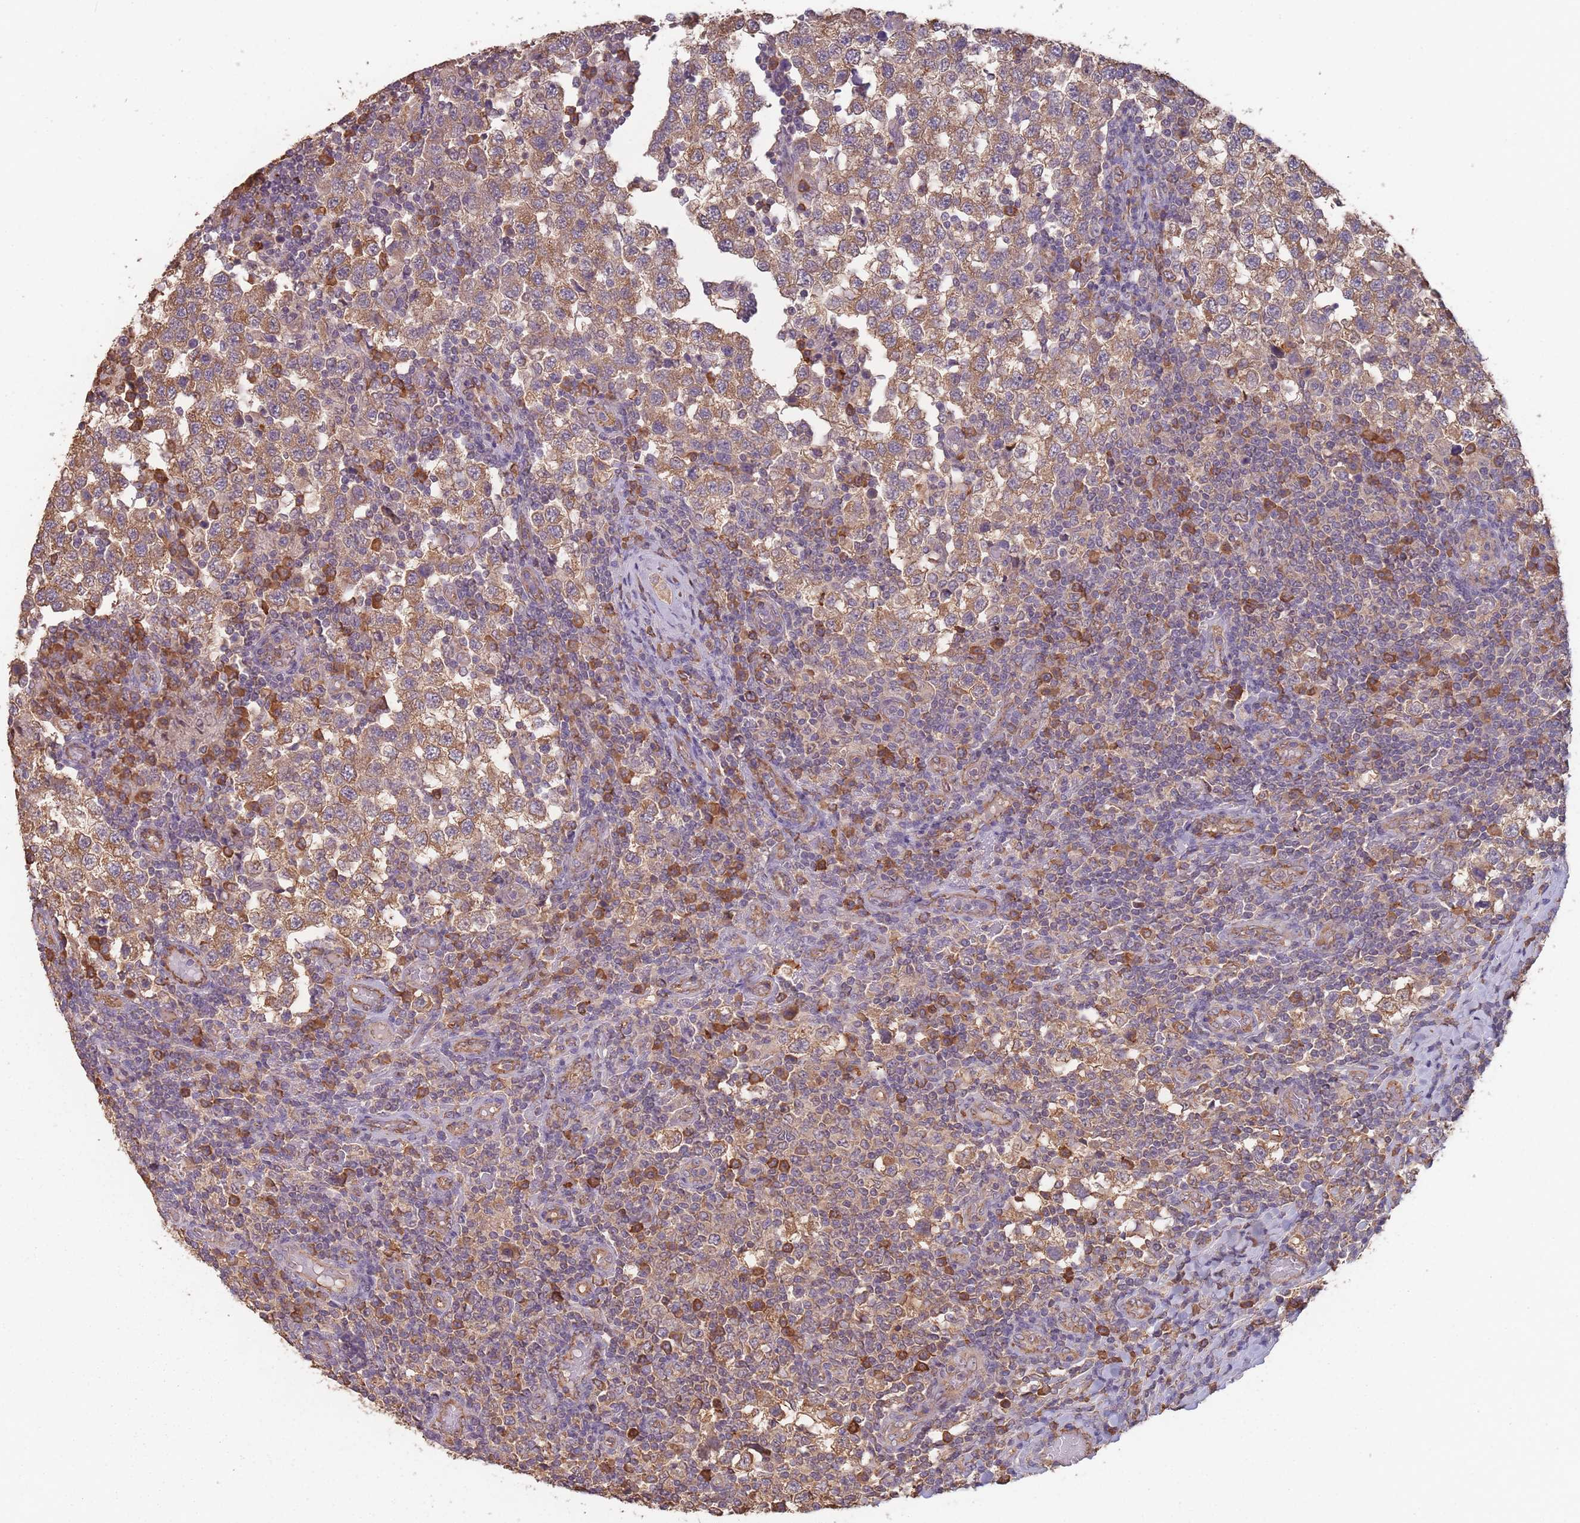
{"staining": {"intensity": "moderate", "quantity": ">75%", "location": "cytoplasmic/membranous"}, "tissue": "testis cancer", "cell_type": "Tumor cells", "image_type": "cancer", "snomed": [{"axis": "morphology", "description": "Seminoma, NOS"}, {"axis": "topography", "description": "Testis"}], "caption": "This image shows immunohistochemistry staining of human testis seminoma, with medium moderate cytoplasmic/membranous positivity in about >75% of tumor cells.", "gene": "SANBR", "patient": {"sex": "male", "age": 34}}